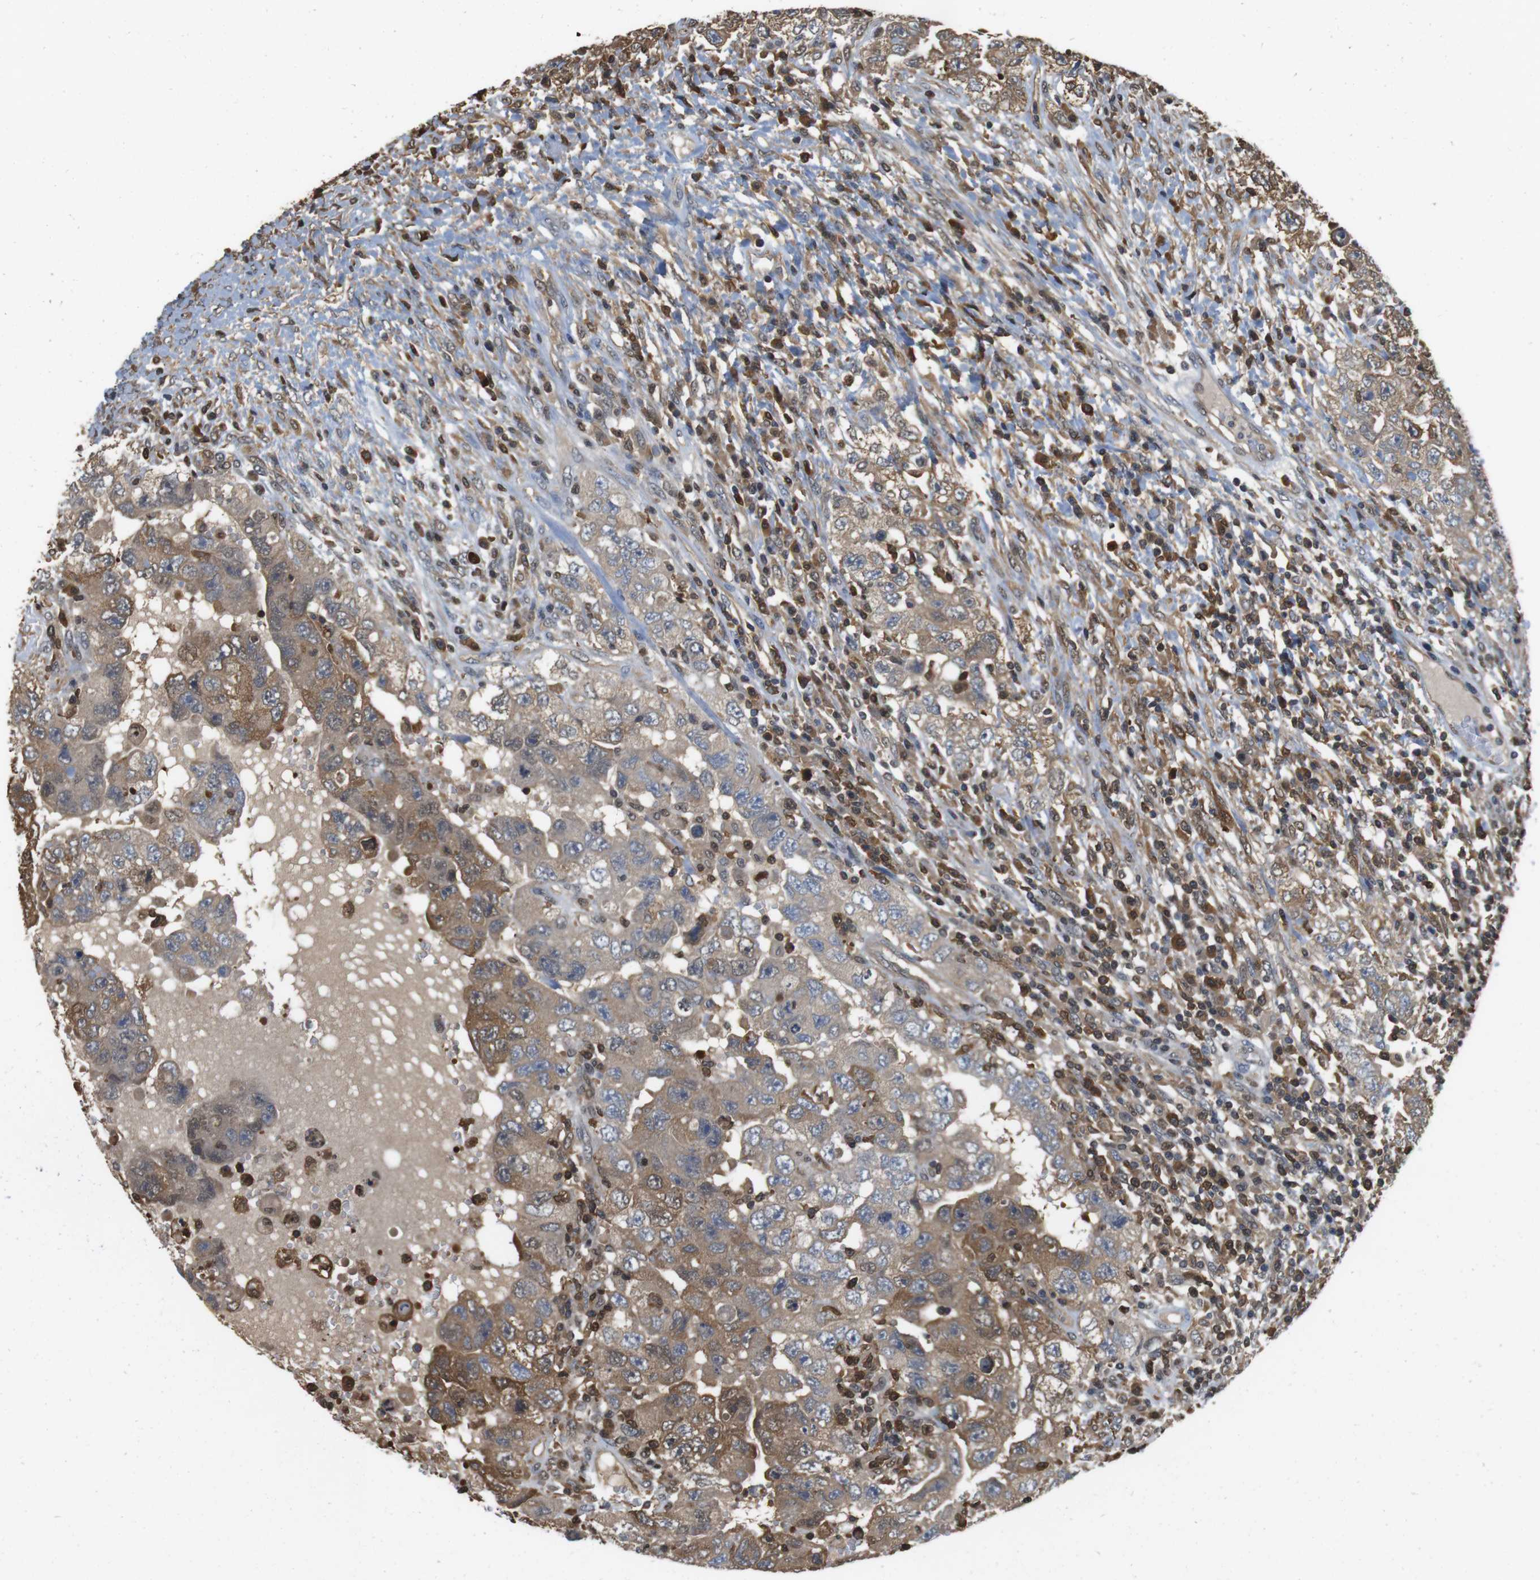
{"staining": {"intensity": "moderate", "quantity": ">75%", "location": "cytoplasmic/membranous"}, "tissue": "testis cancer", "cell_type": "Tumor cells", "image_type": "cancer", "snomed": [{"axis": "morphology", "description": "Carcinoma, Embryonal, NOS"}, {"axis": "topography", "description": "Testis"}], "caption": "This micrograph exhibits IHC staining of testis cancer, with medium moderate cytoplasmic/membranous positivity in approximately >75% of tumor cells.", "gene": "LDHA", "patient": {"sex": "male", "age": 26}}